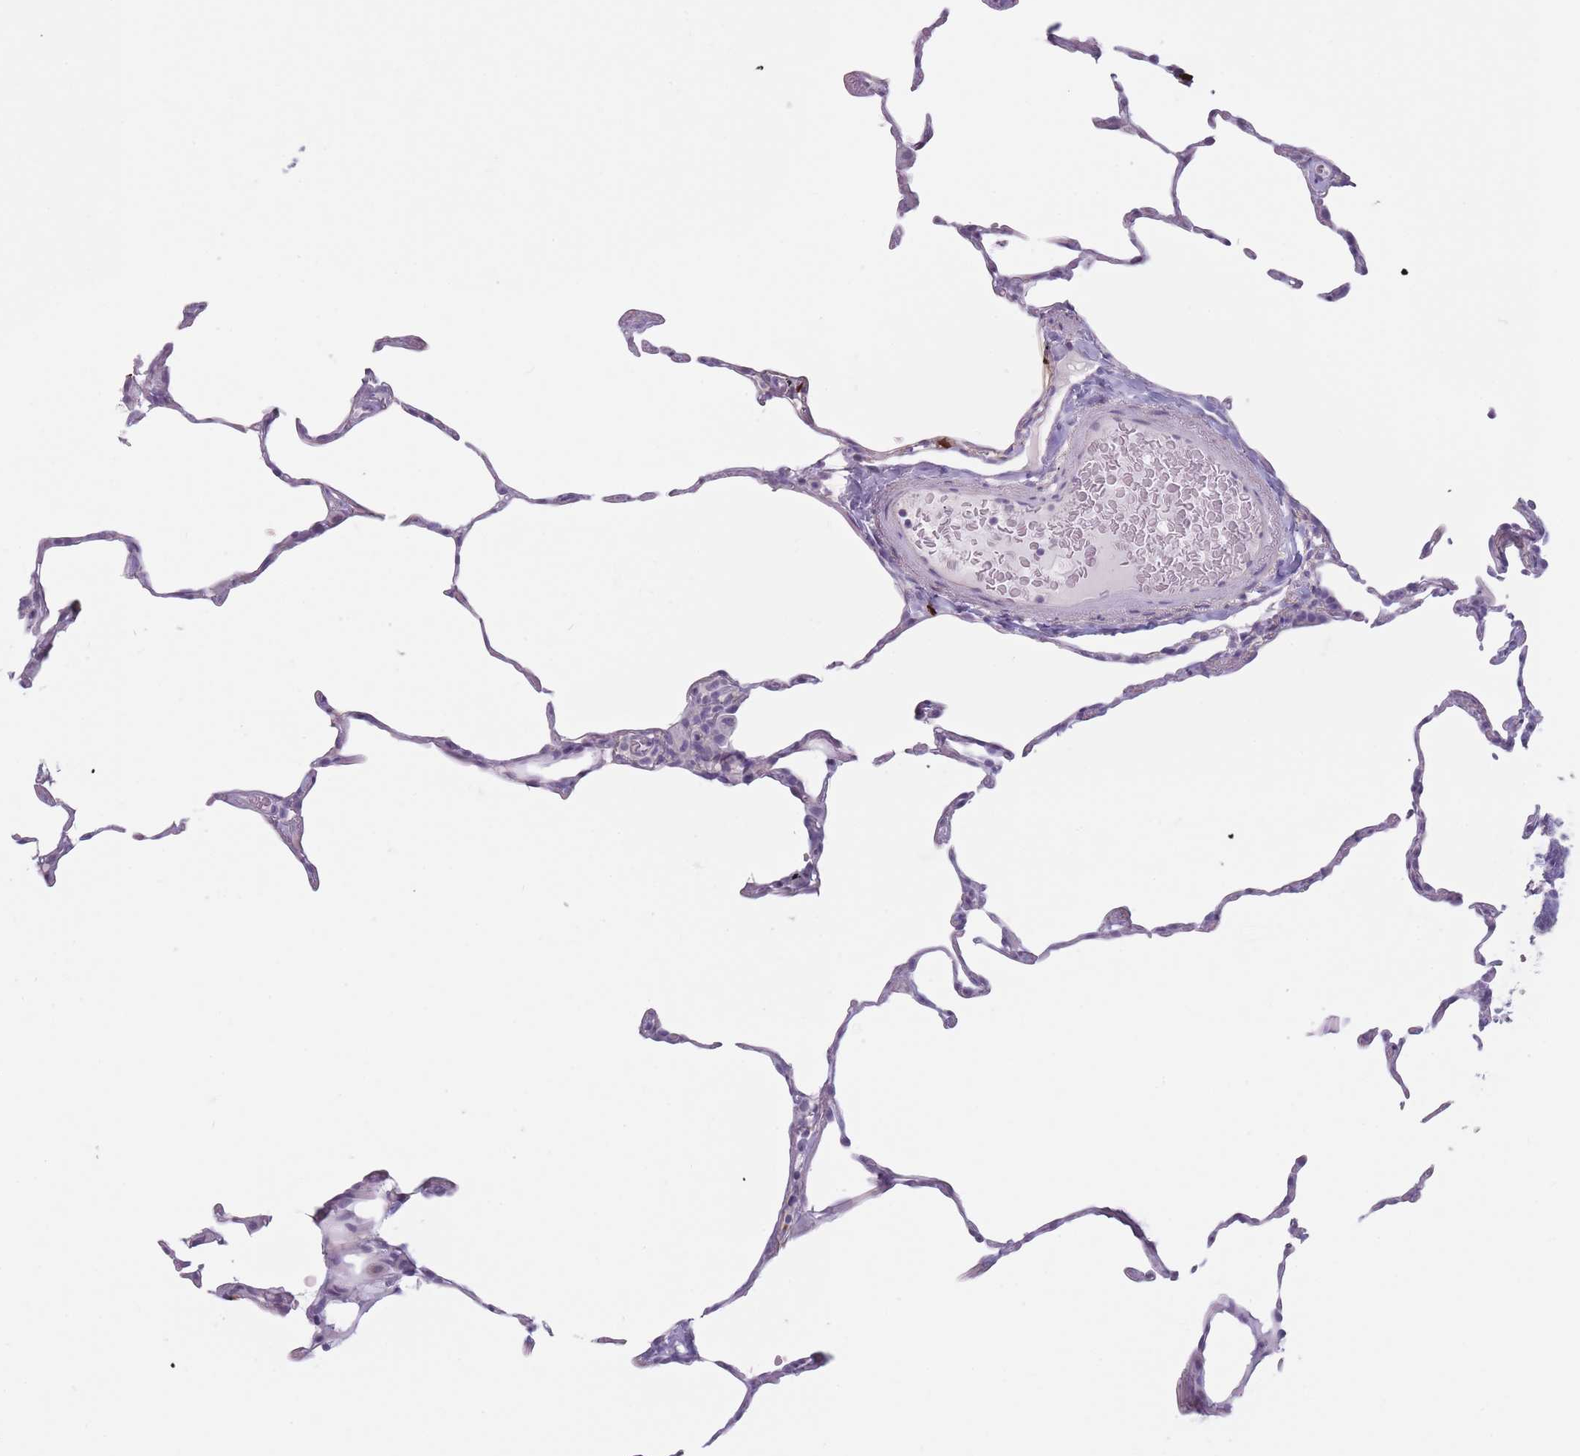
{"staining": {"intensity": "strong", "quantity": "<25%", "location": "cytoplasmic/membranous"}, "tissue": "lung", "cell_type": "Alveolar cells", "image_type": "normal", "snomed": [{"axis": "morphology", "description": "Normal tissue, NOS"}, {"axis": "topography", "description": "Lung"}], "caption": "Protein staining demonstrates strong cytoplasmic/membranous positivity in approximately <25% of alveolar cells in benign lung.", "gene": "PLEKHG2", "patient": {"sex": "female", "age": 57}}